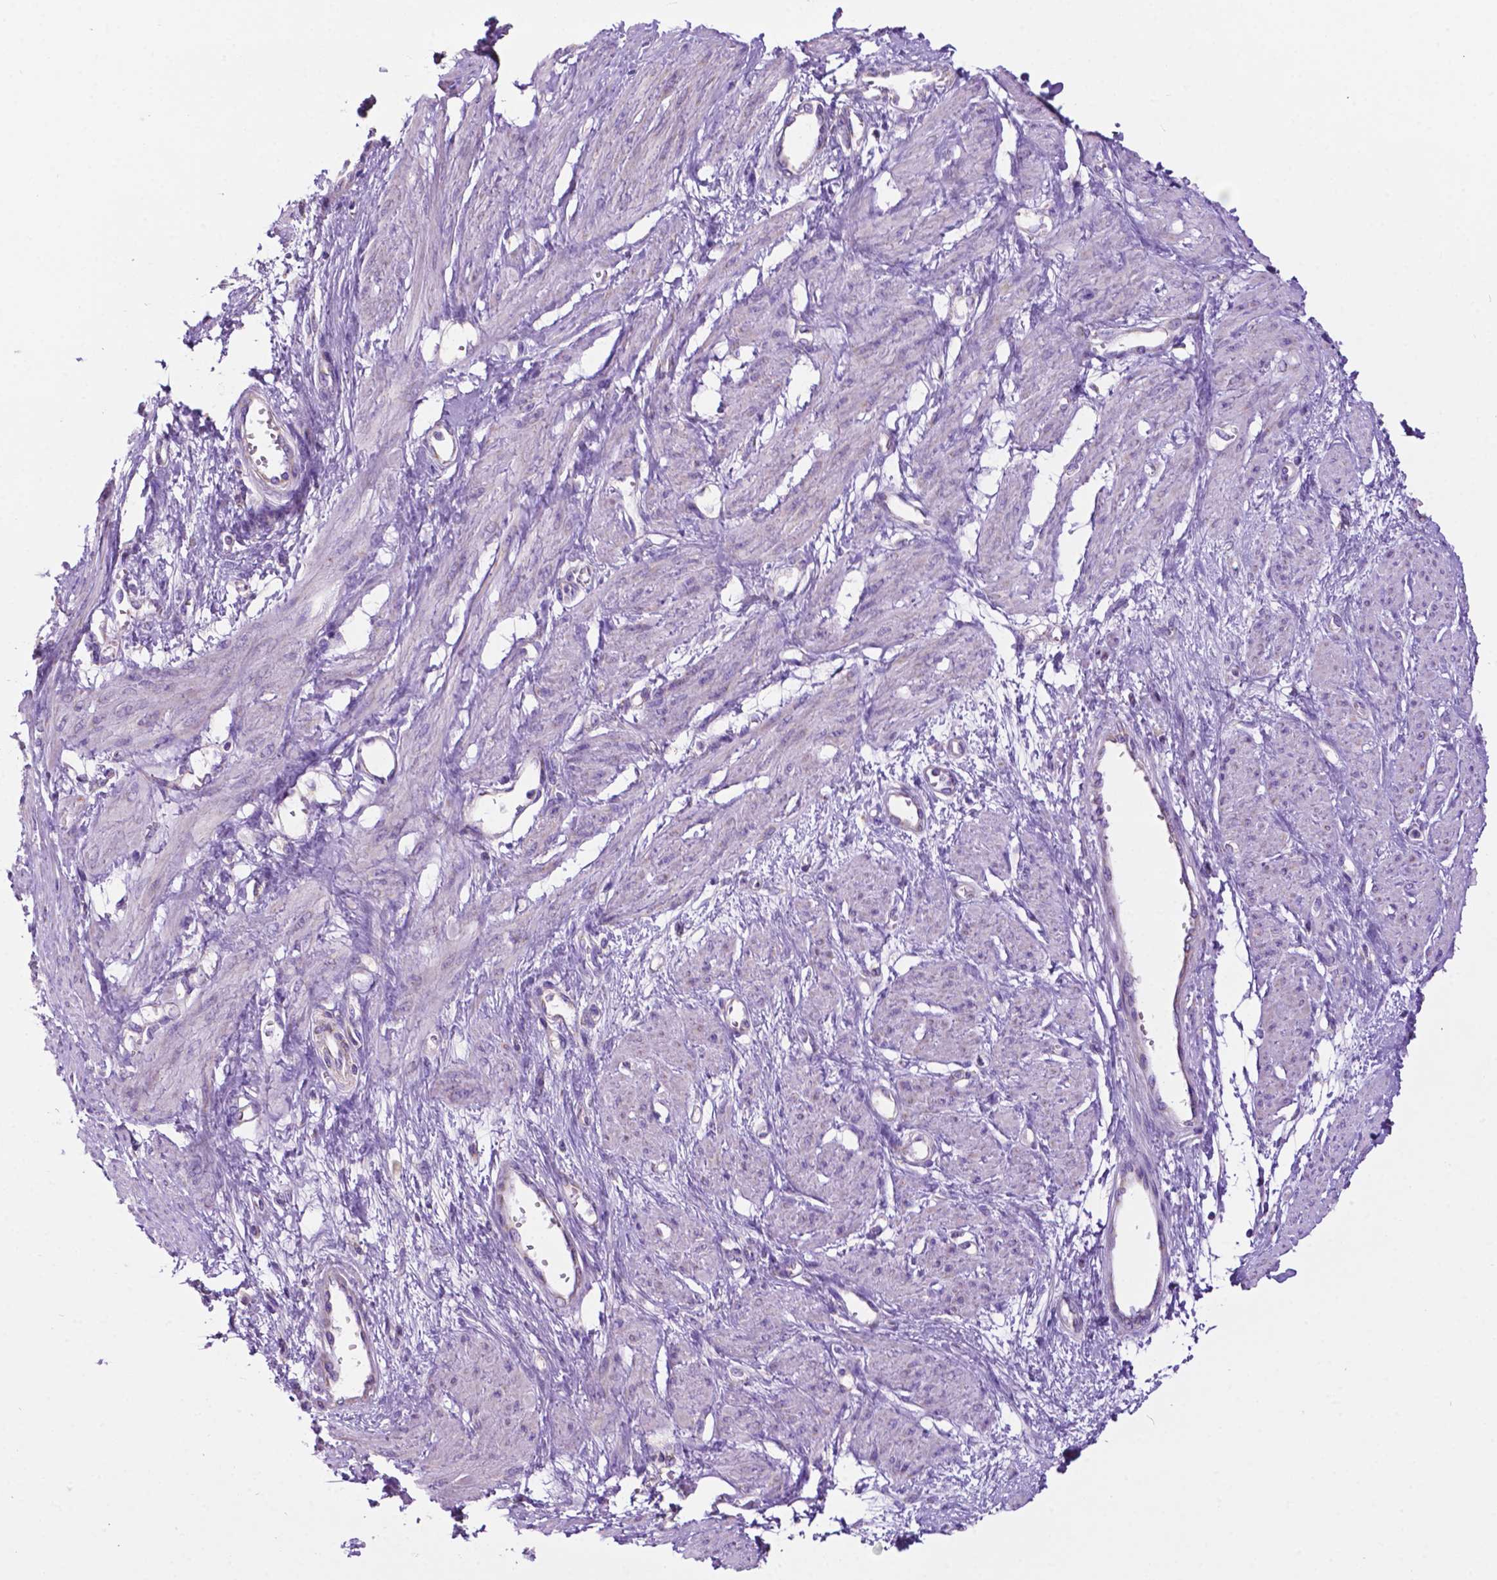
{"staining": {"intensity": "negative", "quantity": "none", "location": "none"}, "tissue": "smooth muscle", "cell_type": "Smooth muscle cells", "image_type": "normal", "snomed": [{"axis": "morphology", "description": "Normal tissue, NOS"}, {"axis": "topography", "description": "Smooth muscle"}, {"axis": "topography", "description": "Uterus"}], "caption": "This histopathology image is of benign smooth muscle stained with IHC to label a protein in brown with the nuclei are counter-stained blue. There is no positivity in smooth muscle cells.", "gene": "PHYHIP", "patient": {"sex": "female", "age": 39}}